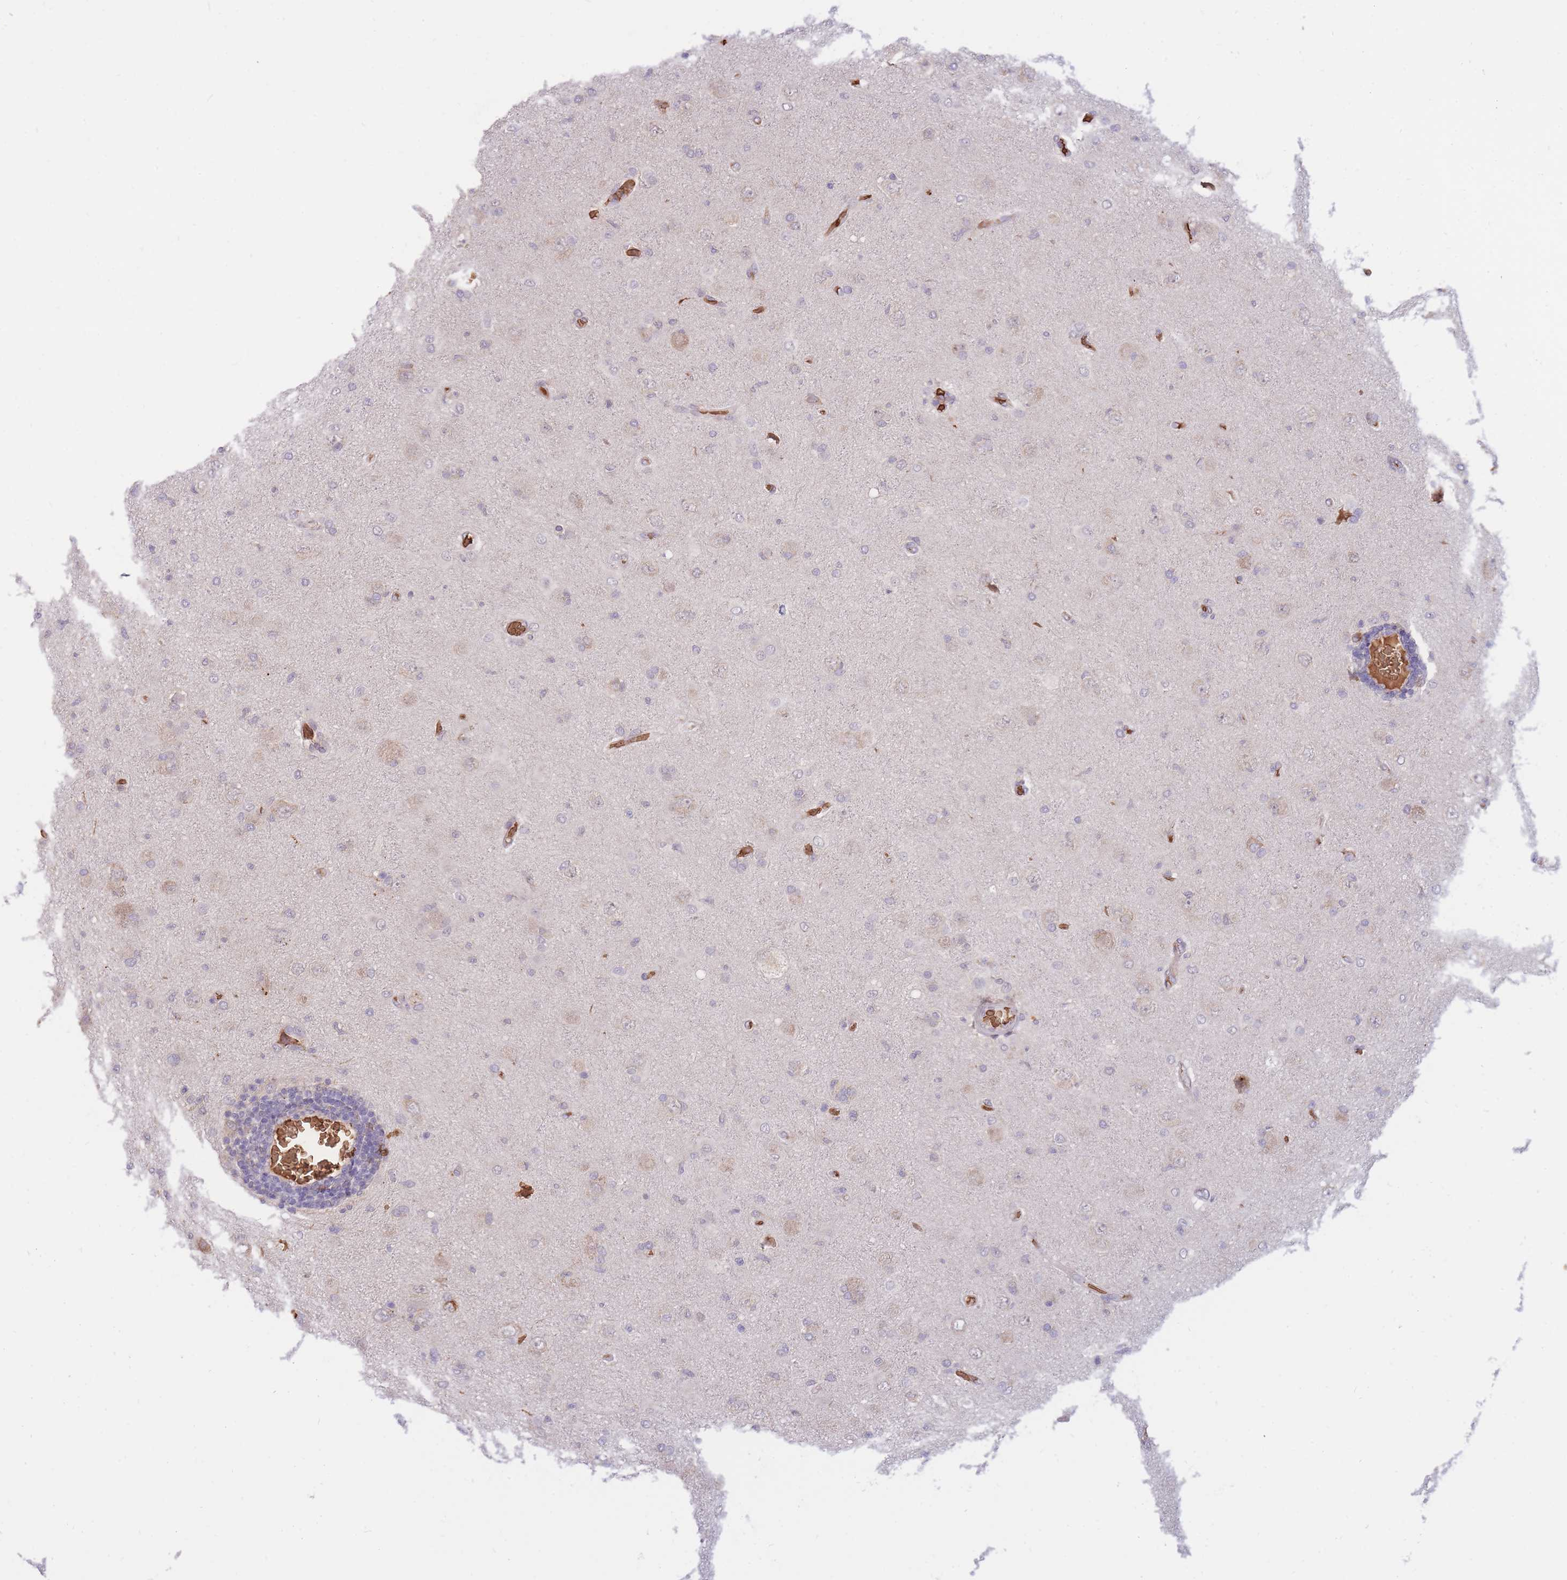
{"staining": {"intensity": "negative", "quantity": "none", "location": "none"}, "tissue": "glioma", "cell_type": "Tumor cells", "image_type": "cancer", "snomed": [{"axis": "morphology", "description": "Glioma, malignant, High grade"}, {"axis": "topography", "description": "Brain"}], "caption": "IHC image of glioma stained for a protein (brown), which displays no positivity in tumor cells. (Stains: DAB IHC with hematoxylin counter stain, Microscopy: brightfield microscopy at high magnification).", "gene": "ATP10D", "patient": {"sex": "female", "age": 57}}